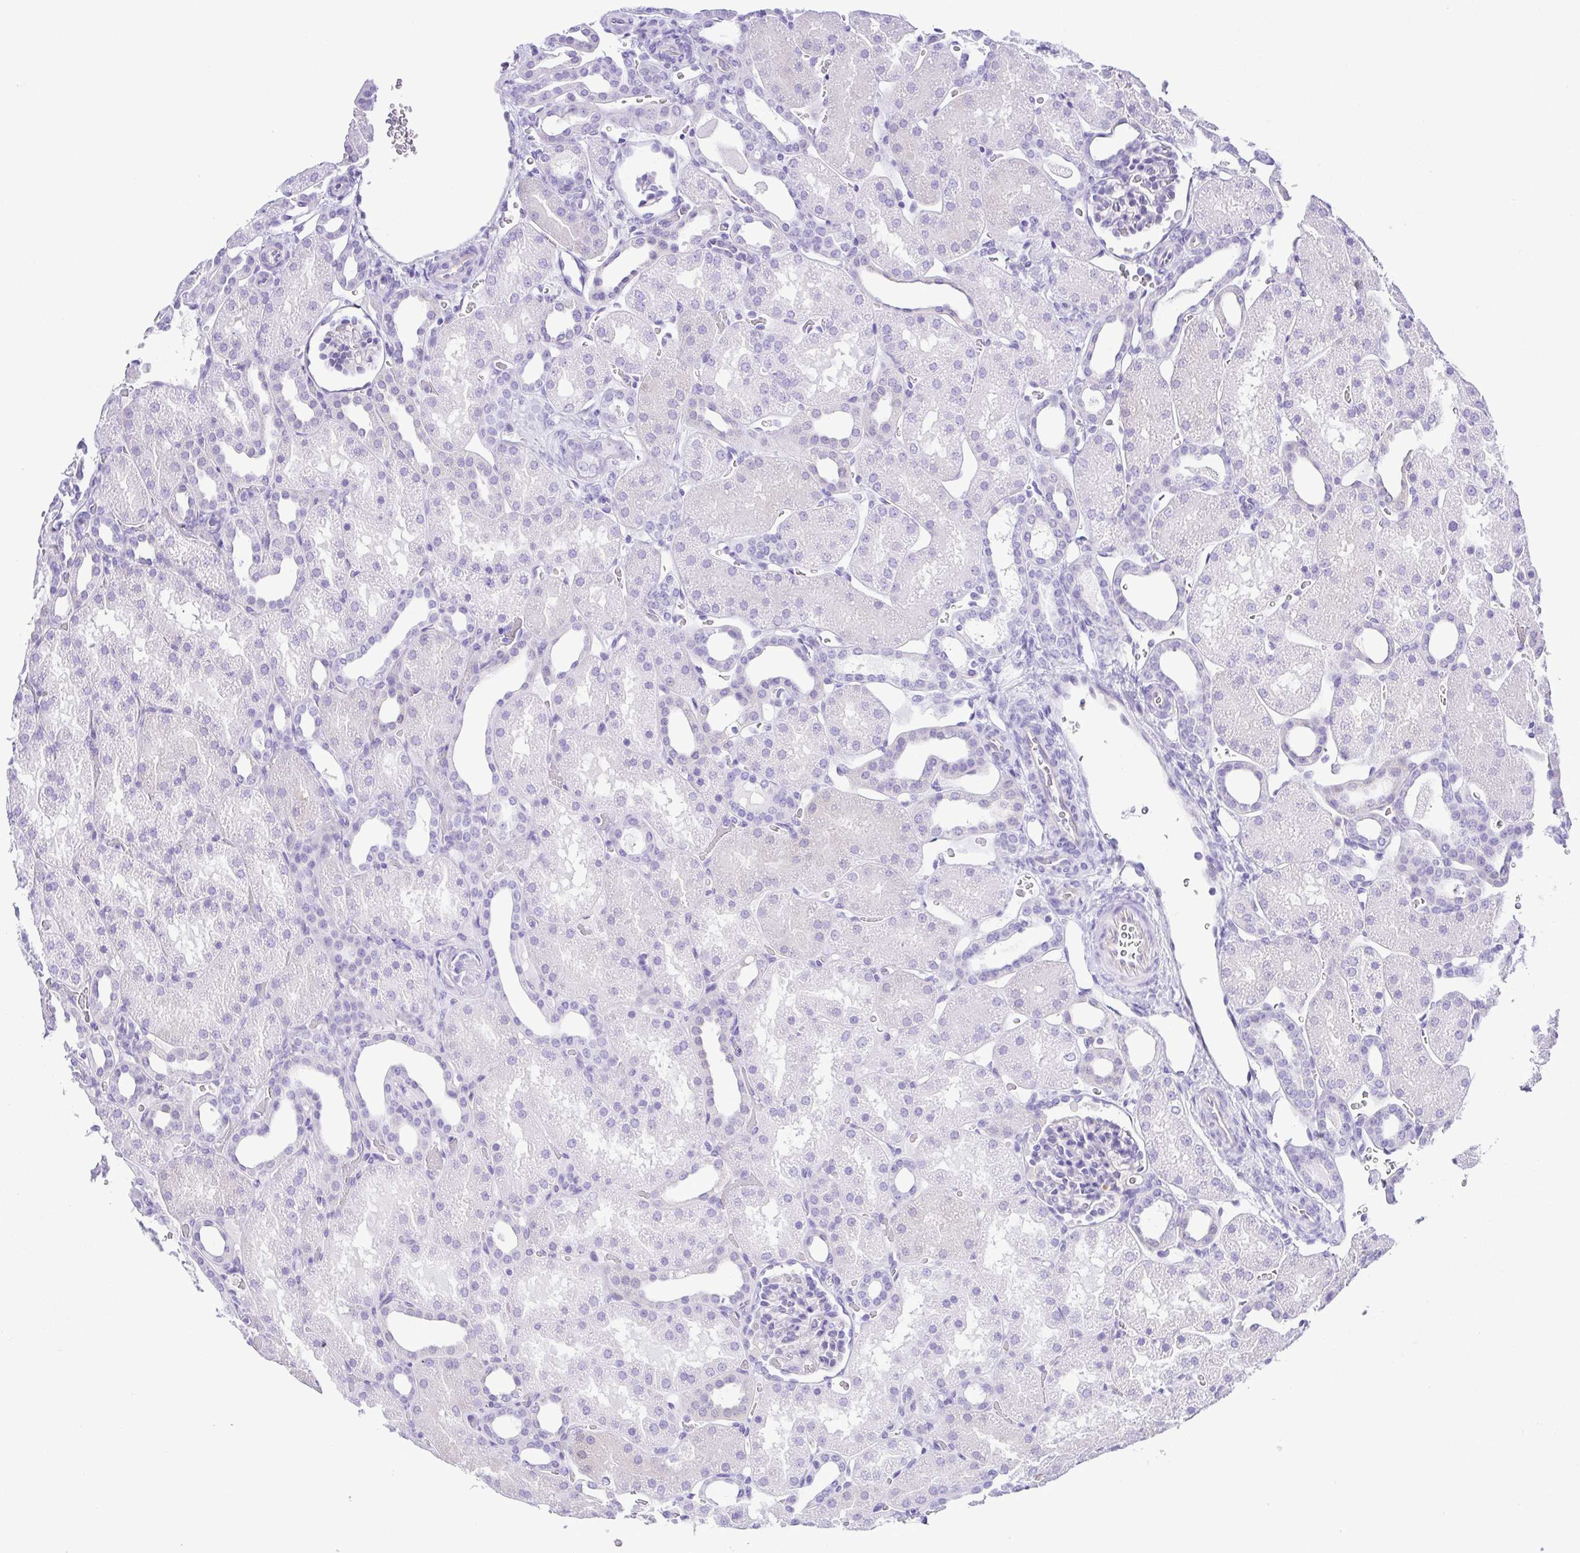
{"staining": {"intensity": "negative", "quantity": "none", "location": "none"}, "tissue": "kidney", "cell_type": "Cells in glomeruli", "image_type": "normal", "snomed": [{"axis": "morphology", "description": "Normal tissue, NOS"}, {"axis": "topography", "description": "Kidney"}], "caption": "Human kidney stained for a protein using IHC shows no positivity in cells in glomeruli.", "gene": "GPR17", "patient": {"sex": "male", "age": 2}}